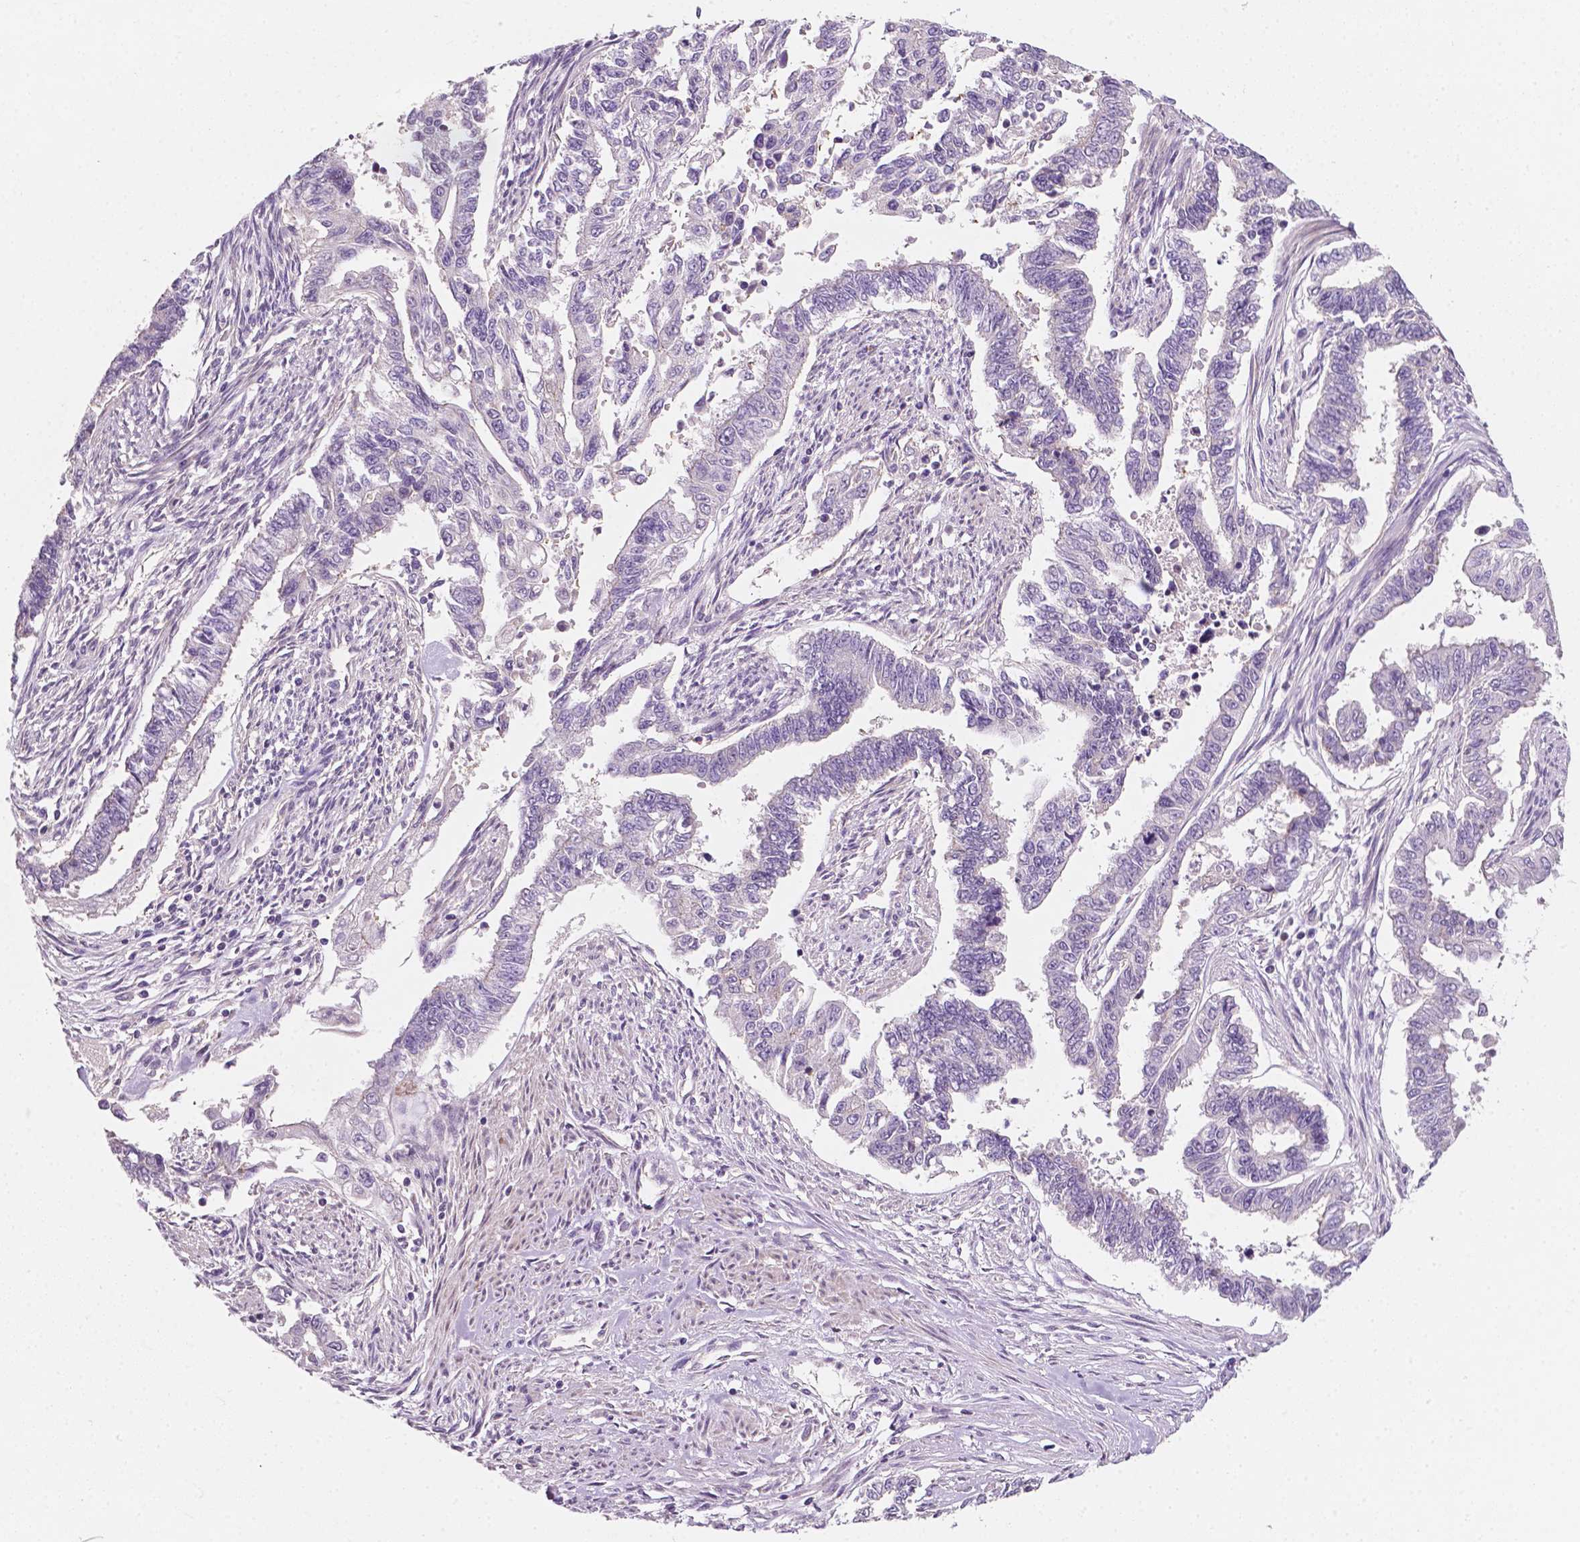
{"staining": {"intensity": "negative", "quantity": "none", "location": "none"}, "tissue": "endometrial cancer", "cell_type": "Tumor cells", "image_type": "cancer", "snomed": [{"axis": "morphology", "description": "Adenocarcinoma, NOS"}, {"axis": "topography", "description": "Uterus"}], "caption": "An IHC image of endometrial cancer is shown. There is no staining in tumor cells of endometrial cancer.", "gene": "EGFR", "patient": {"sex": "female", "age": 59}}